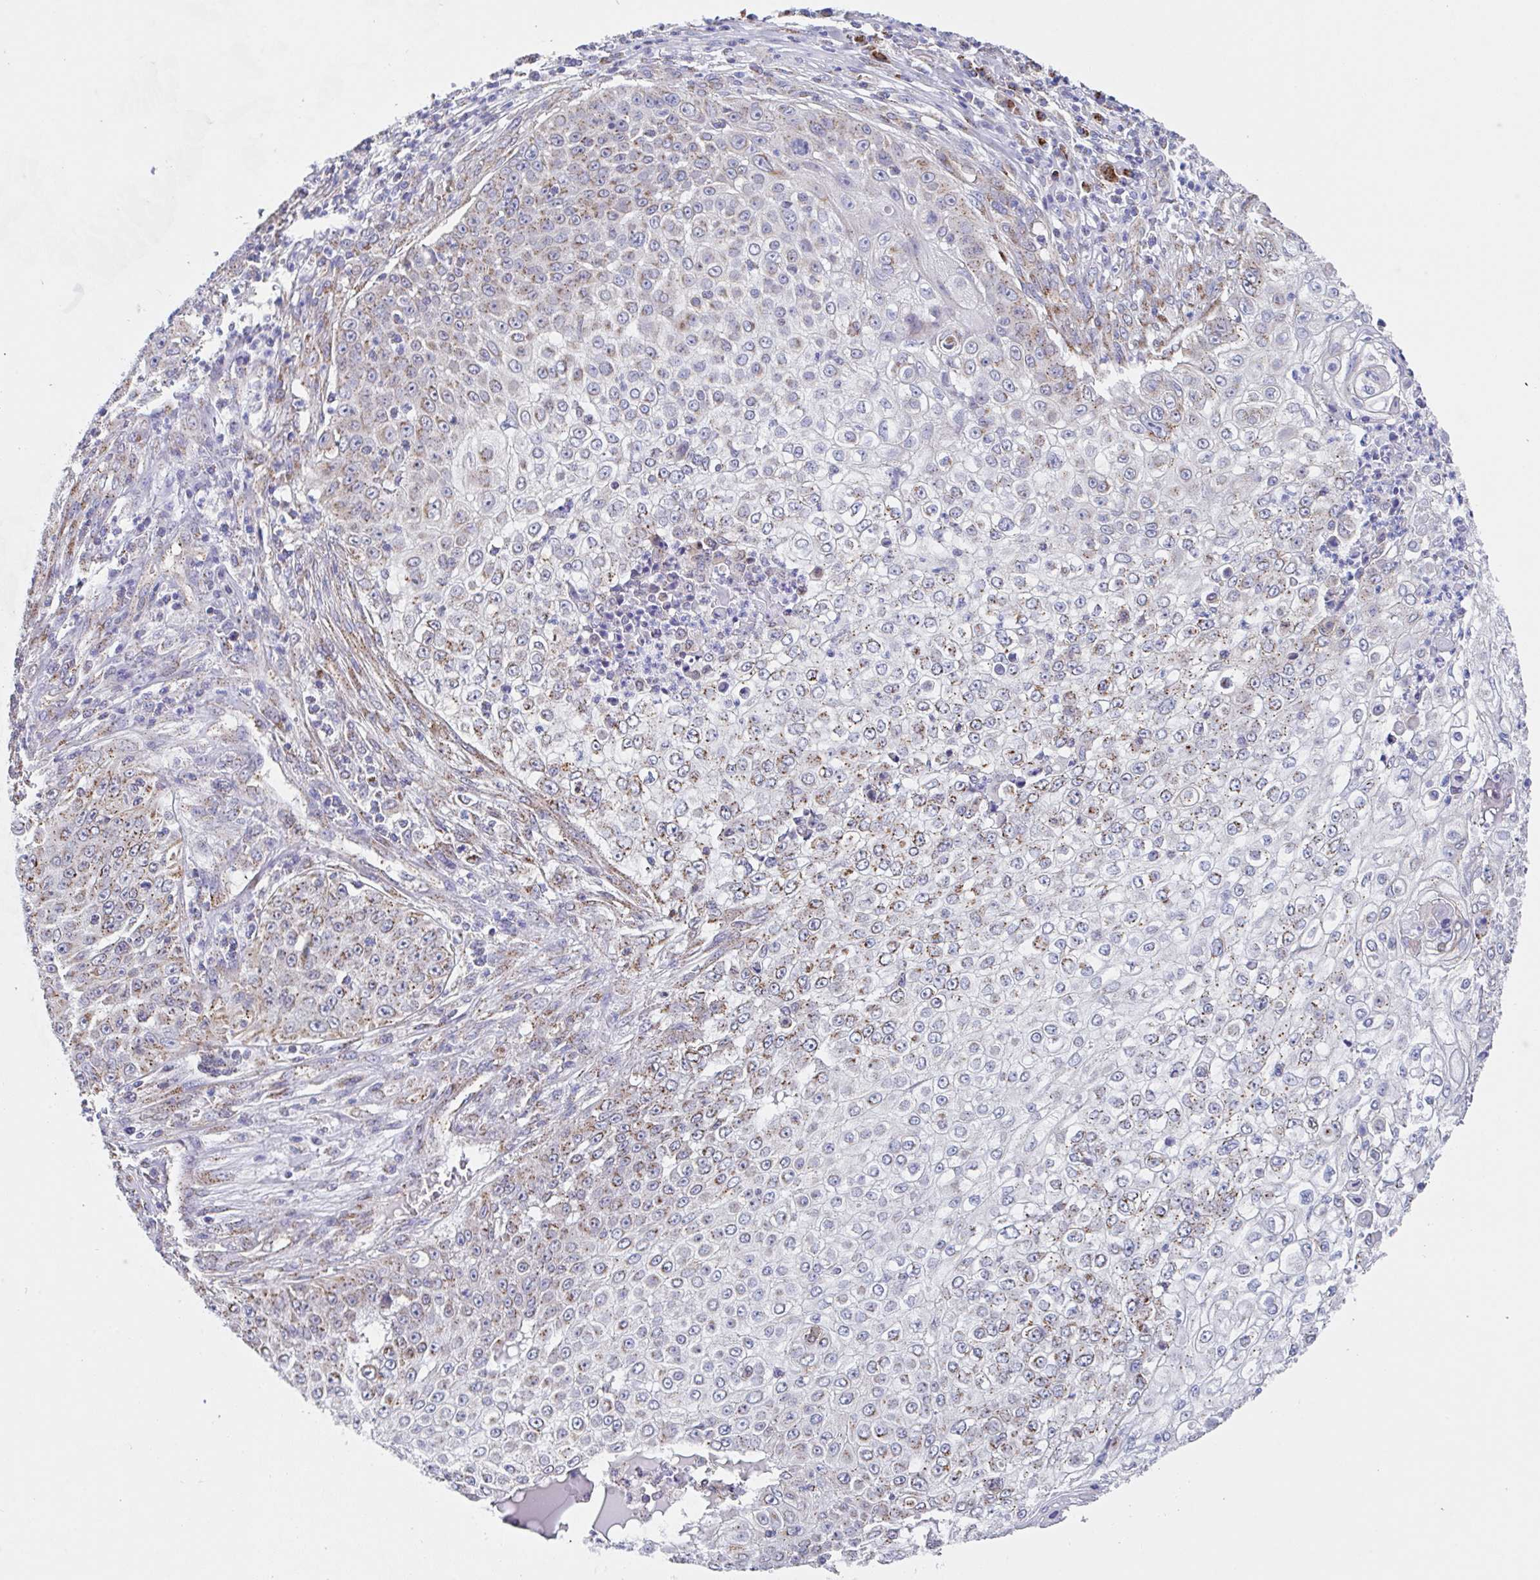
{"staining": {"intensity": "moderate", "quantity": "25%-75%", "location": "cytoplasmic/membranous"}, "tissue": "skin cancer", "cell_type": "Tumor cells", "image_type": "cancer", "snomed": [{"axis": "morphology", "description": "Squamous cell carcinoma, NOS"}, {"axis": "topography", "description": "Skin"}], "caption": "Approximately 25%-75% of tumor cells in skin squamous cell carcinoma display moderate cytoplasmic/membranous protein positivity as visualized by brown immunohistochemical staining.", "gene": "PROSER3", "patient": {"sex": "male", "age": 24}}